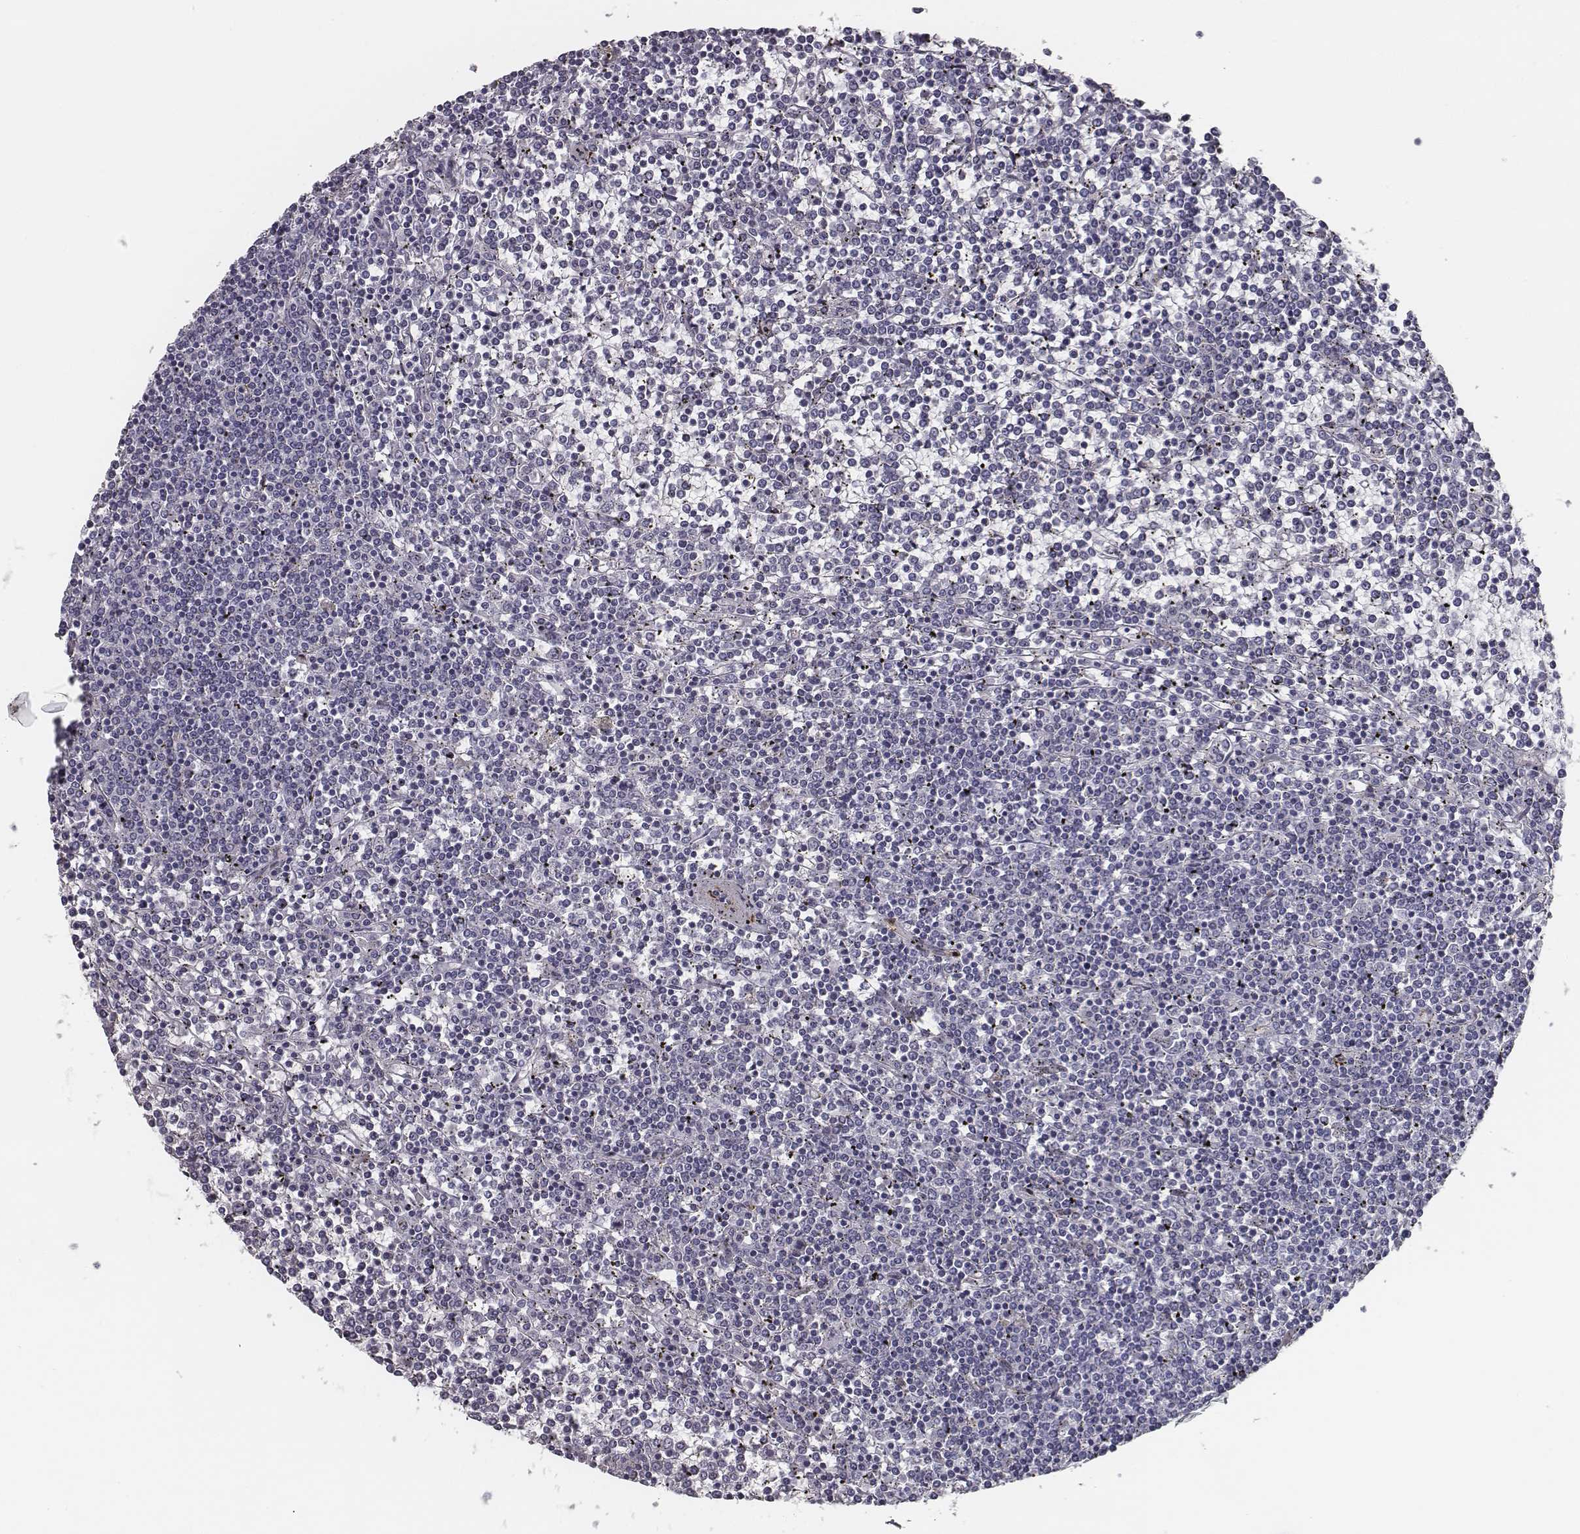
{"staining": {"intensity": "negative", "quantity": "none", "location": "none"}, "tissue": "lymphoma", "cell_type": "Tumor cells", "image_type": "cancer", "snomed": [{"axis": "morphology", "description": "Malignant lymphoma, non-Hodgkin's type, Low grade"}, {"axis": "topography", "description": "Spleen"}], "caption": "The IHC photomicrograph has no significant positivity in tumor cells of malignant lymphoma, non-Hodgkin's type (low-grade) tissue.", "gene": "ISYNA1", "patient": {"sex": "female", "age": 19}}